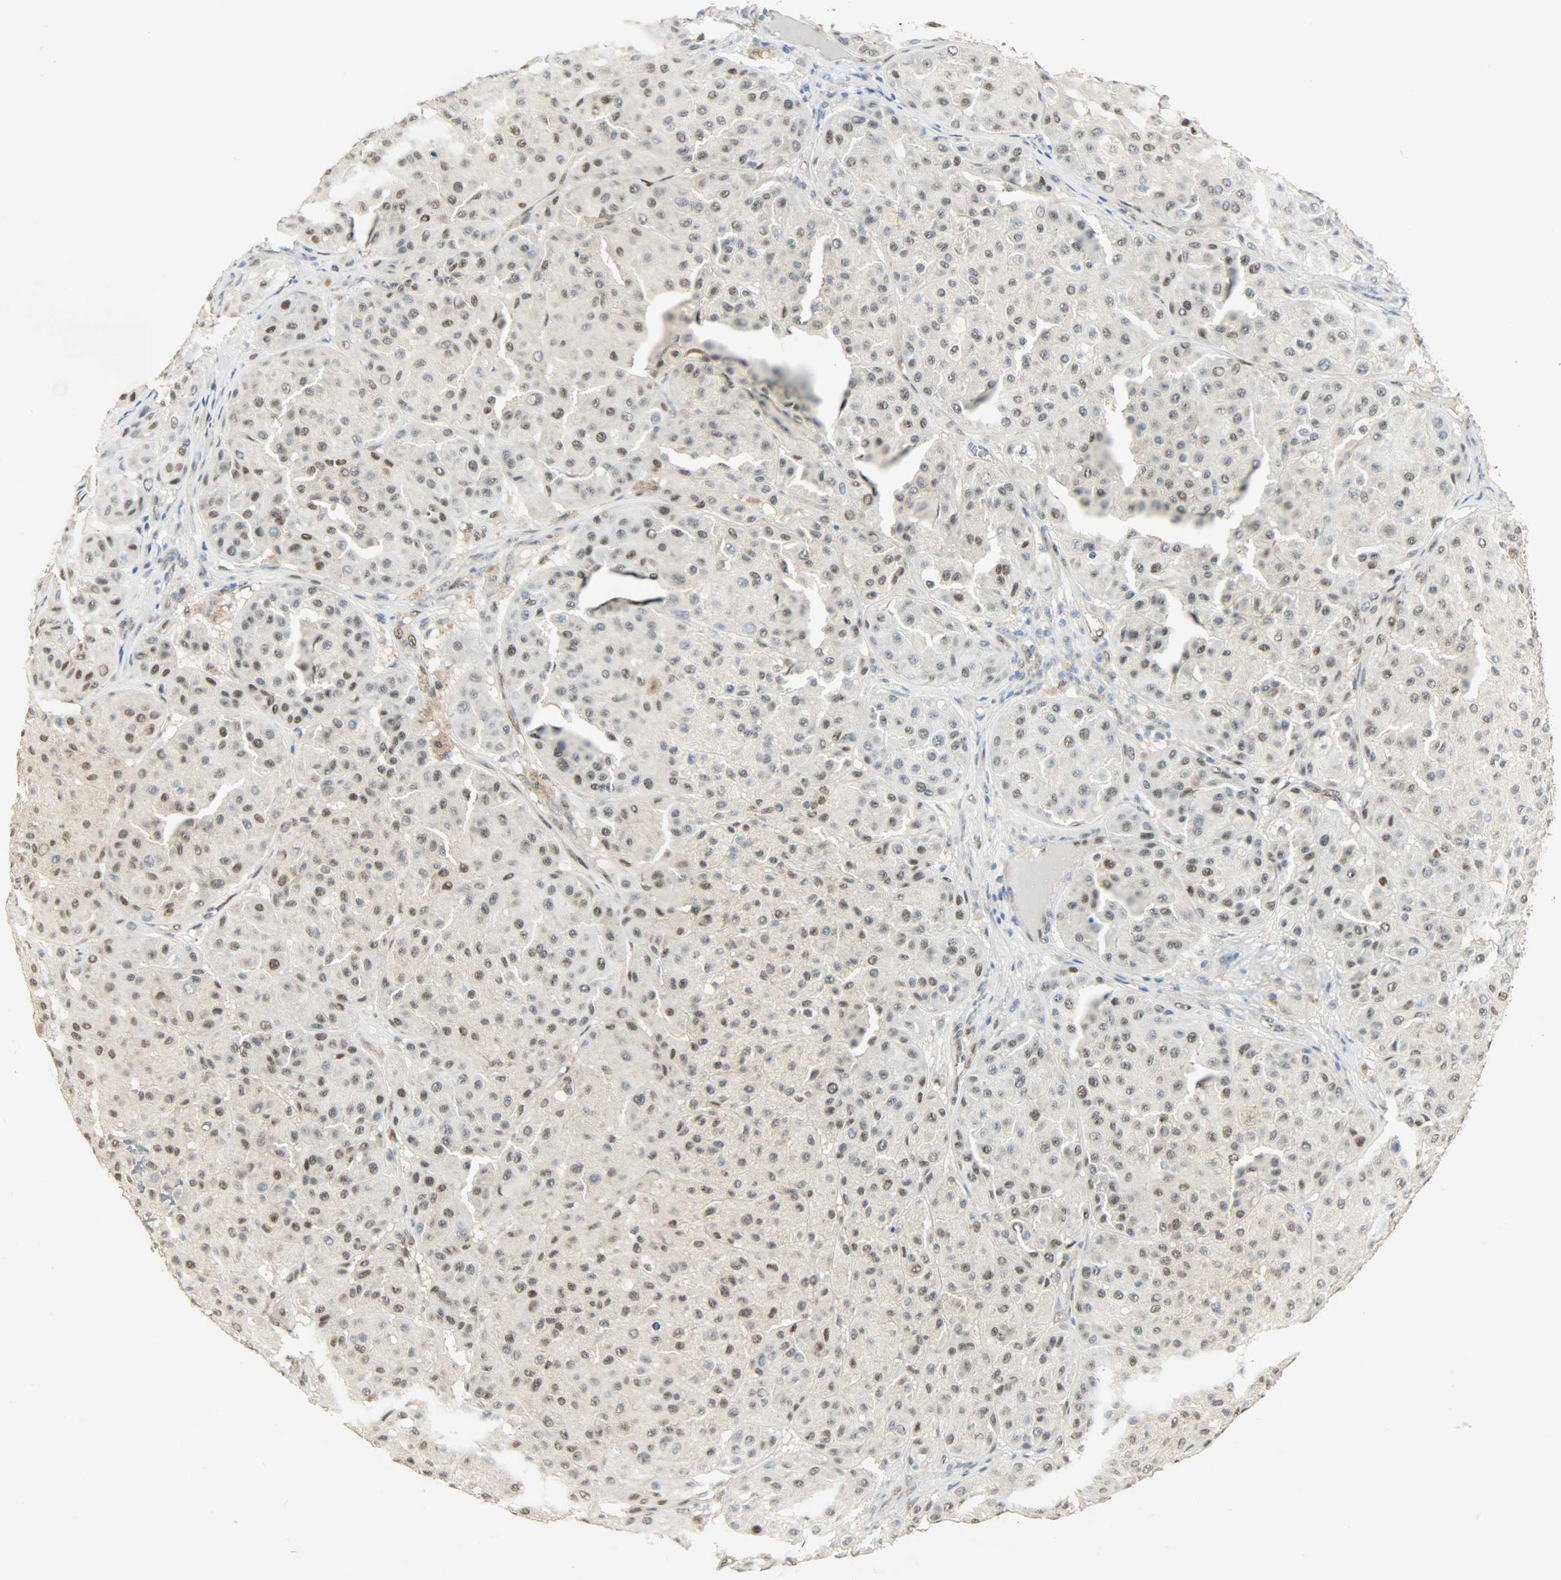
{"staining": {"intensity": "weak", "quantity": "25%-75%", "location": "nuclear"}, "tissue": "melanoma", "cell_type": "Tumor cells", "image_type": "cancer", "snomed": [{"axis": "morphology", "description": "Normal tissue, NOS"}, {"axis": "morphology", "description": "Malignant melanoma, Metastatic site"}, {"axis": "topography", "description": "Skin"}], "caption": "High-magnification brightfield microscopy of melanoma stained with DAB (brown) and counterstained with hematoxylin (blue). tumor cells exhibit weak nuclear positivity is identified in about25%-75% of cells.", "gene": "NPEPL1", "patient": {"sex": "male", "age": 41}}